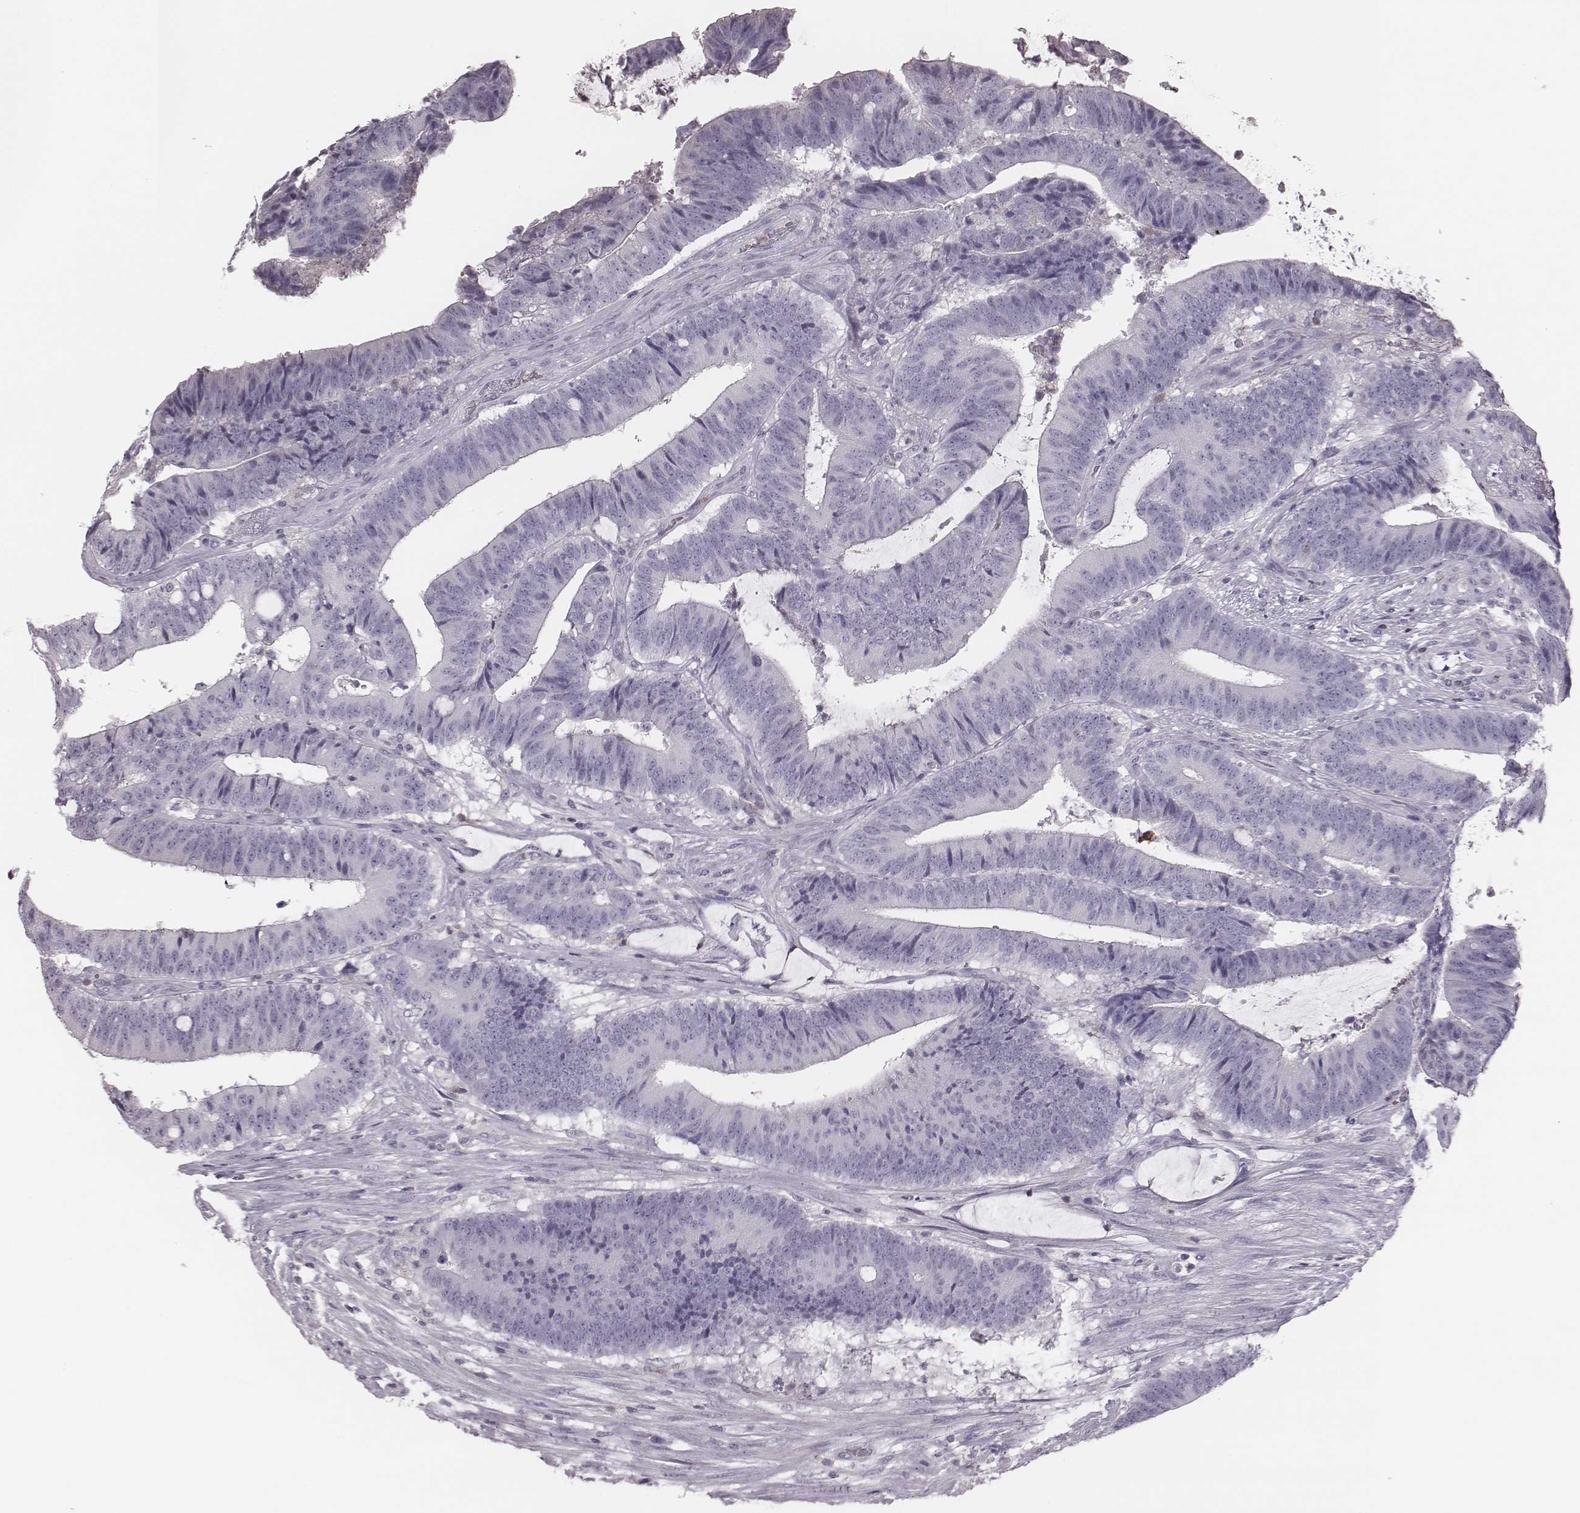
{"staining": {"intensity": "negative", "quantity": "none", "location": "none"}, "tissue": "colorectal cancer", "cell_type": "Tumor cells", "image_type": "cancer", "snomed": [{"axis": "morphology", "description": "Adenocarcinoma, NOS"}, {"axis": "topography", "description": "Colon"}], "caption": "Tumor cells show no significant protein expression in colorectal cancer.", "gene": "ZNF365", "patient": {"sex": "female", "age": 43}}